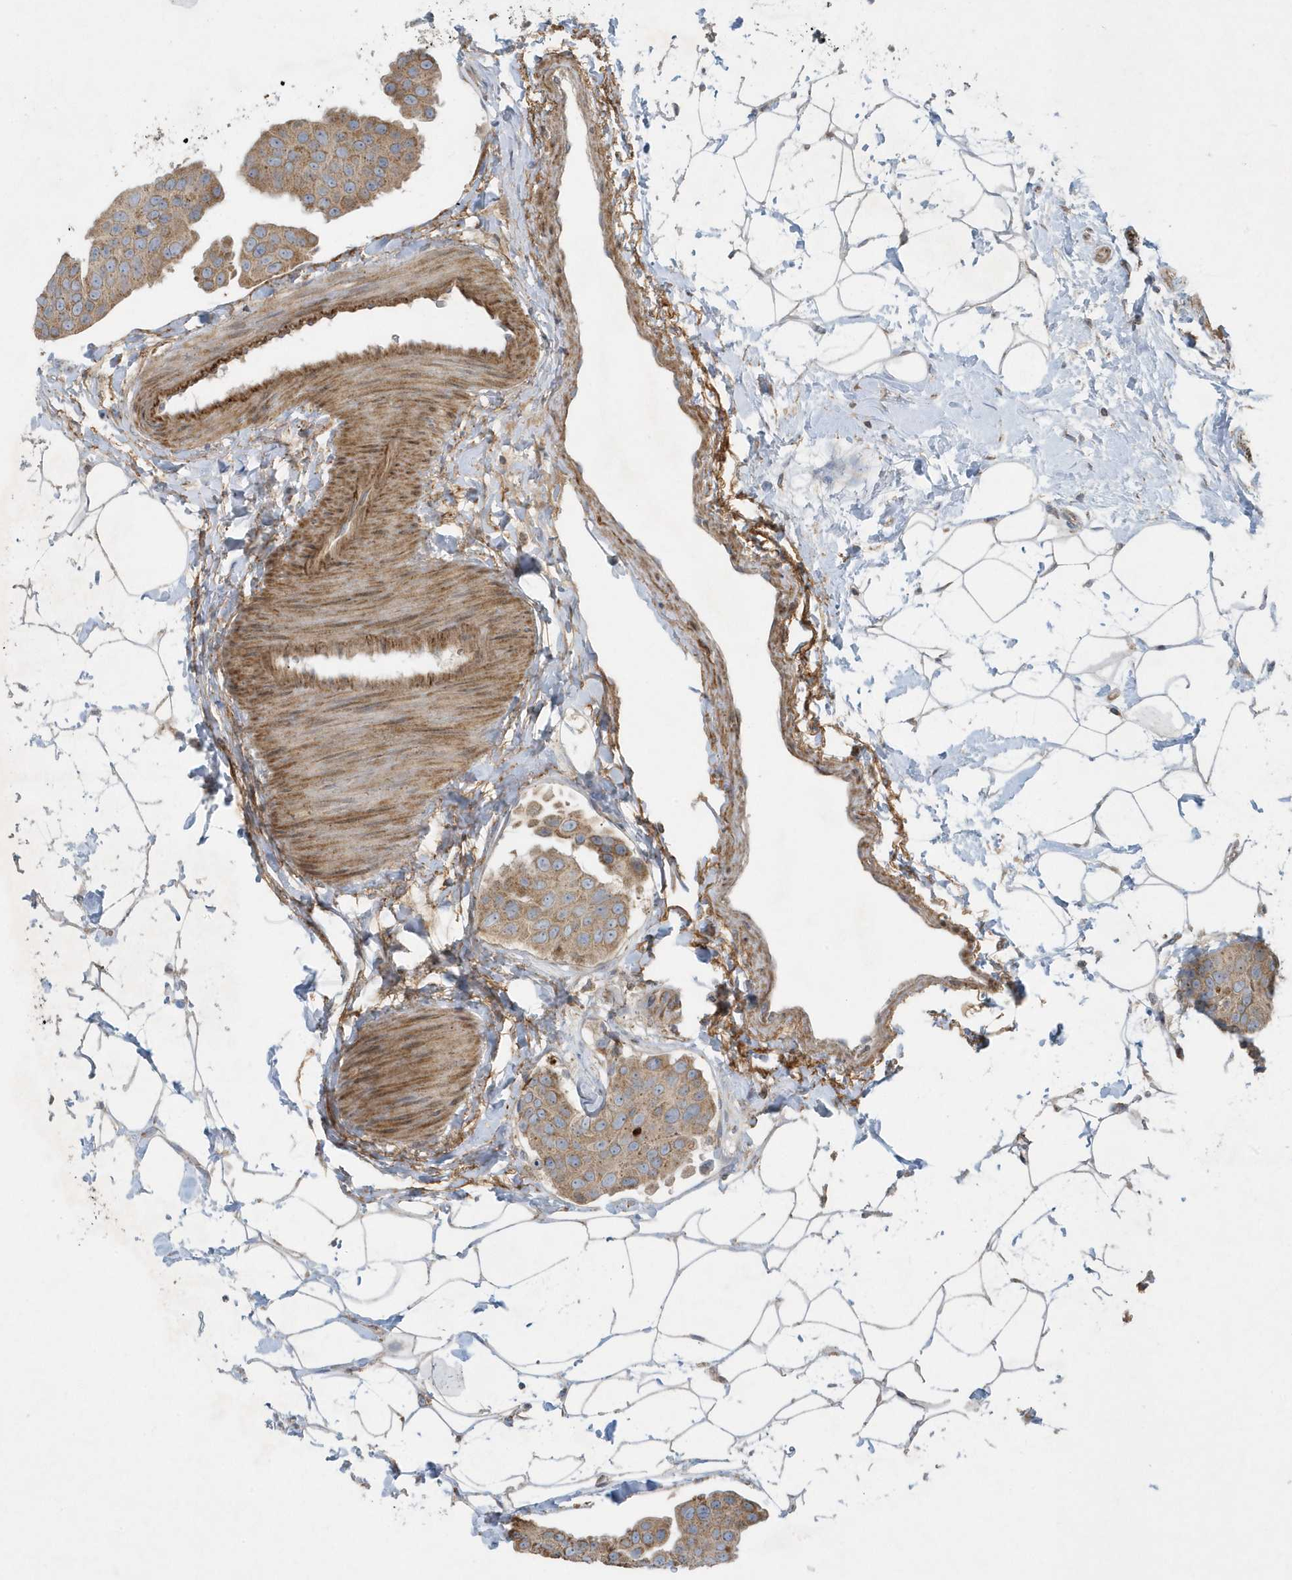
{"staining": {"intensity": "moderate", "quantity": ">75%", "location": "cytoplasmic/membranous"}, "tissue": "breast cancer", "cell_type": "Tumor cells", "image_type": "cancer", "snomed": [{"axis": "morphology", "description": "Normal tissue, NOS"}, {"axis": "morphology", "description": "Duct carcinoma"}, {"axis": "topography", "description": "Breast"}], "caption": "Tumor cells demonstrate moderate cytoplasmic/membranous positivity in approximately >75% of cells in breast cancer (intraductal carcinoma).", "gene": "SLC38A2", "patient": {"sex": "female", "age": 39}}